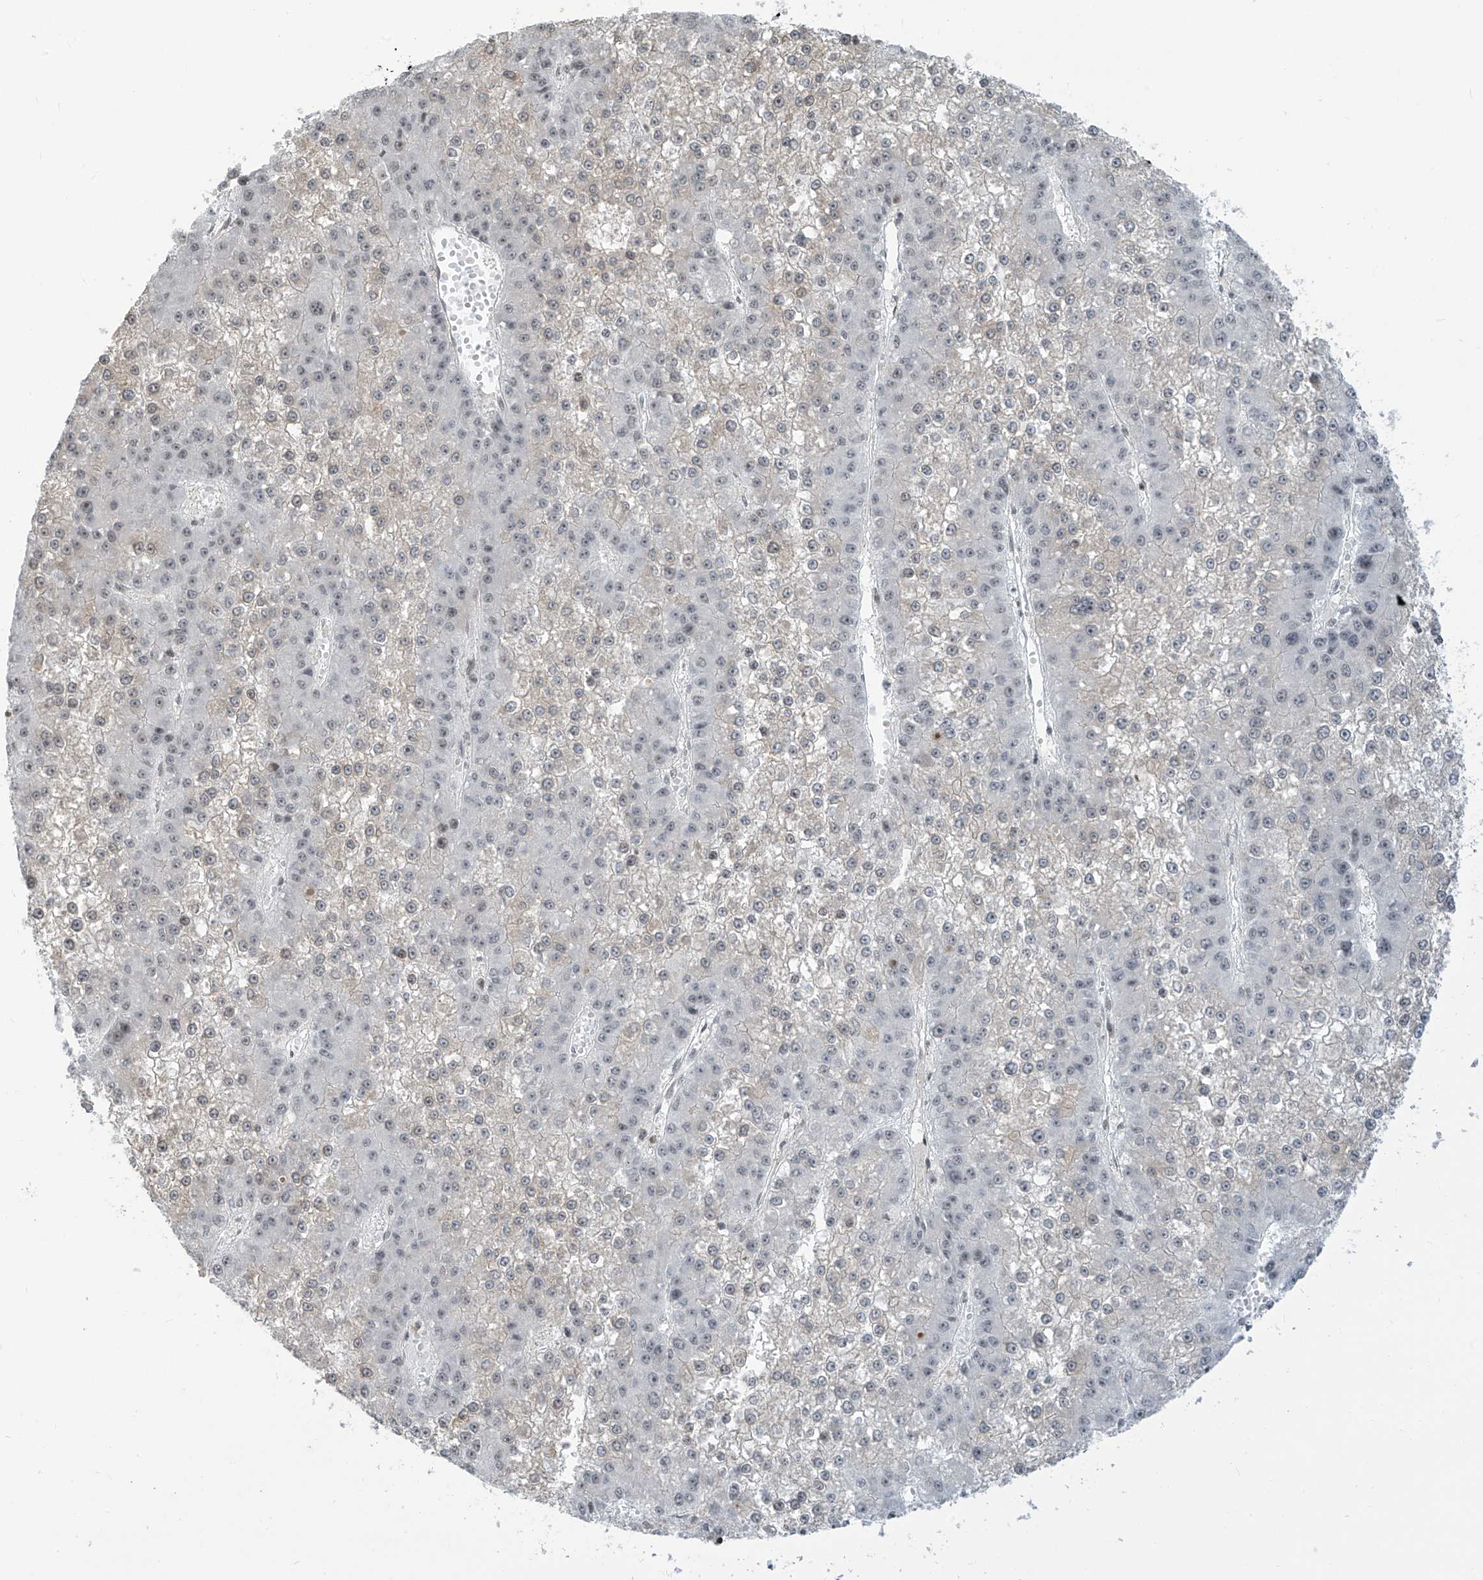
{"staining": {"intensity": "weak", "quantity": "<25%", "location": "nuclear"}, "tissue": "liver cancer", "cell_type": "Tumor cells", "image_type": "cancer", "snomed": [{"axis": "morphology", "description": "Carcinoma, Hepatocellular, NOS"}, {"axis": "topography", "description": "Liver"}], "caption": "Immunohistochemical staining of hepatocellular carcinoma (liver) exhibits no significant expression in tumor cells.", "gene": "METAP1D", "patient": {"sex": "female", "age": 73}}